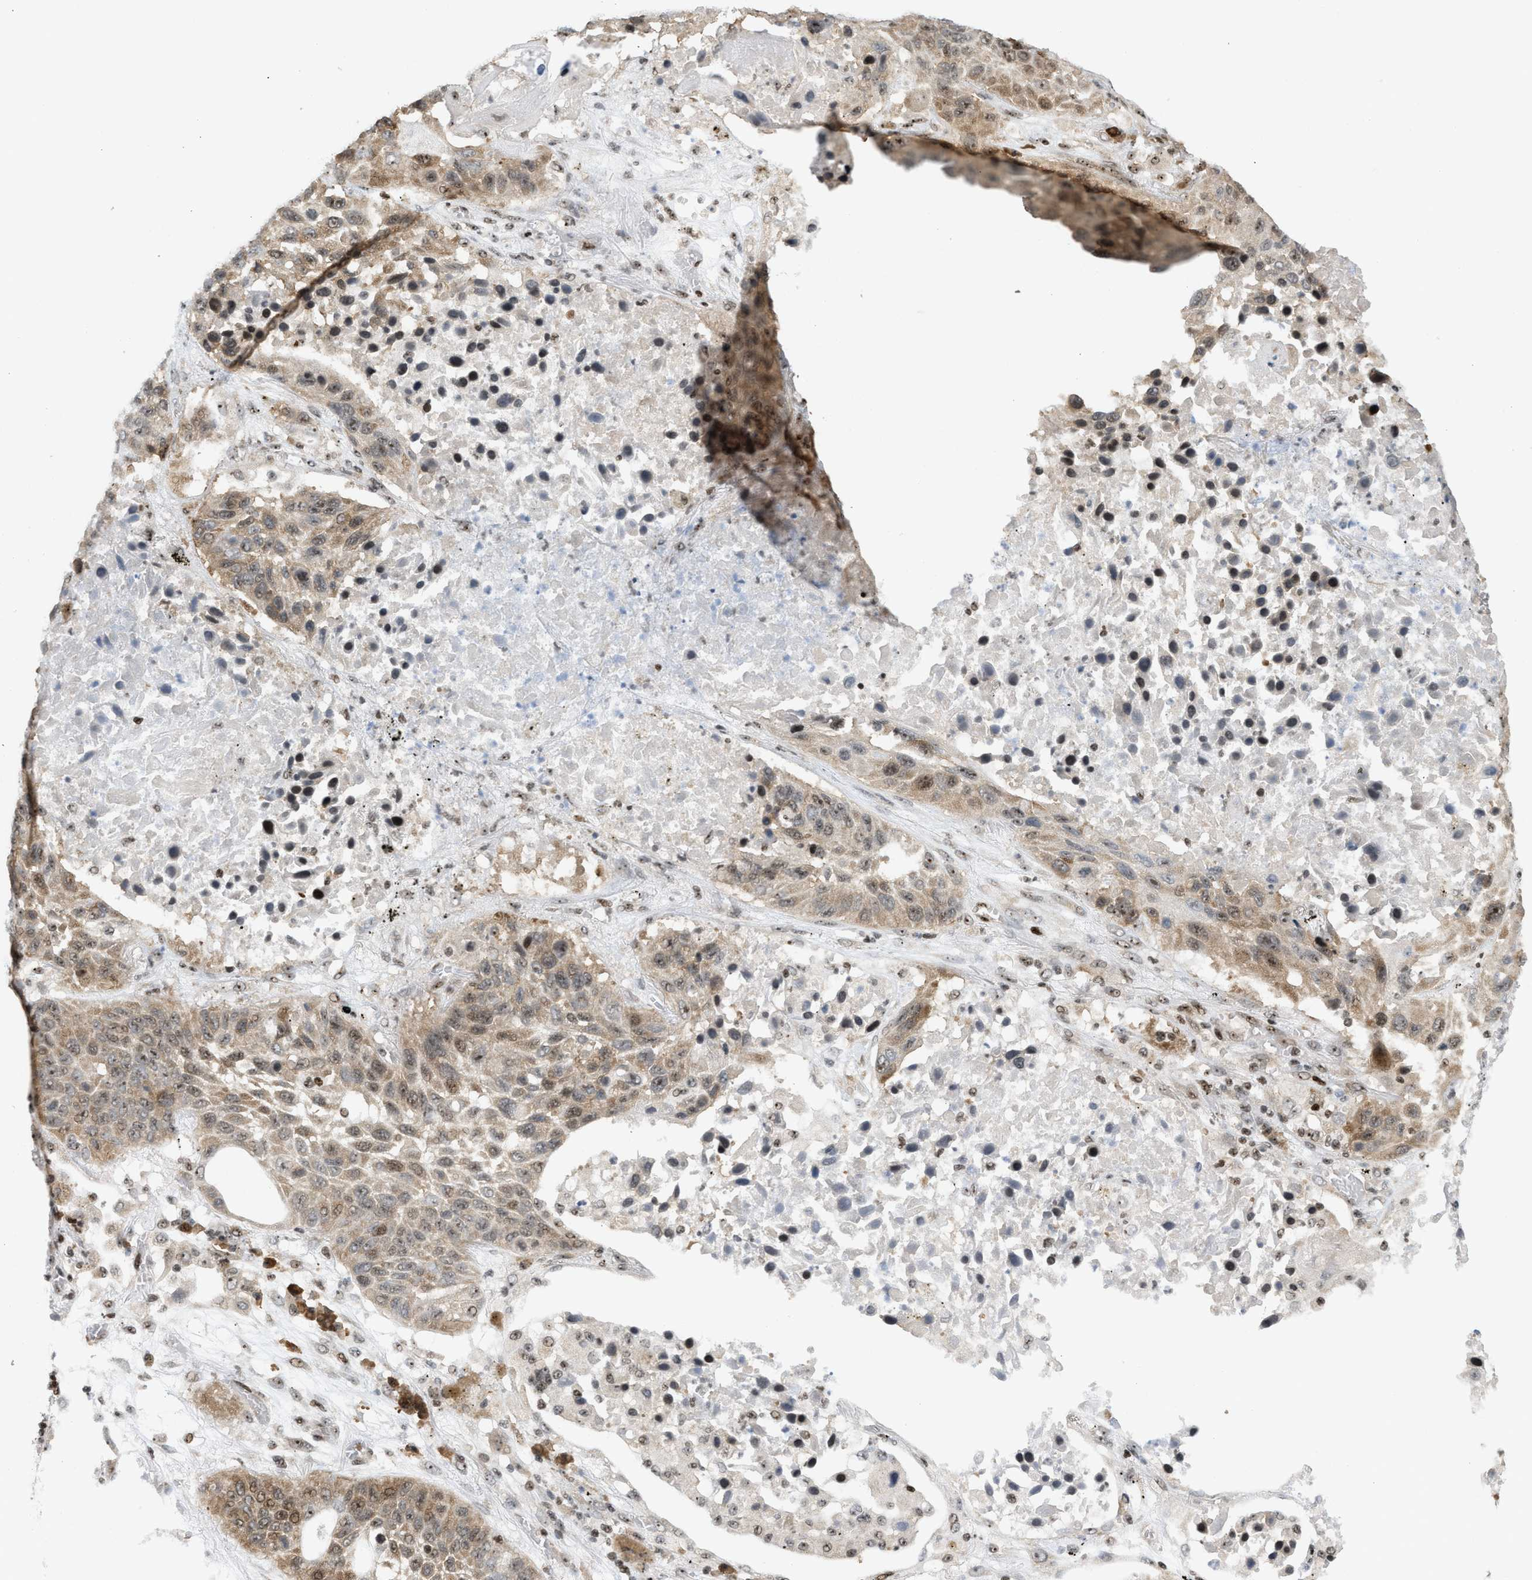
{"staining": {"intensity": "moderate", "quantity": ">75%", "location": "cytoplasmic/membranous,nuclear"}, "tissue": "lung cancer", "cell_type": "Tumor cells", "image_type": "cancer", "snomed": [{"axis": "morphology", "description": "Squamous cell carcinoma, NOS"}, {"axis": "topography", "description": "Lung"}], "caption": "Immunohistochemistry (IHC) (DAB) staining of human lung cancer displays moderate cytoplasmic/membranous and nuclear protein staining in approximately >75% of tumor cells.", "gene": "ZNF22", "patient": {"sex": "male", "age": 57}}